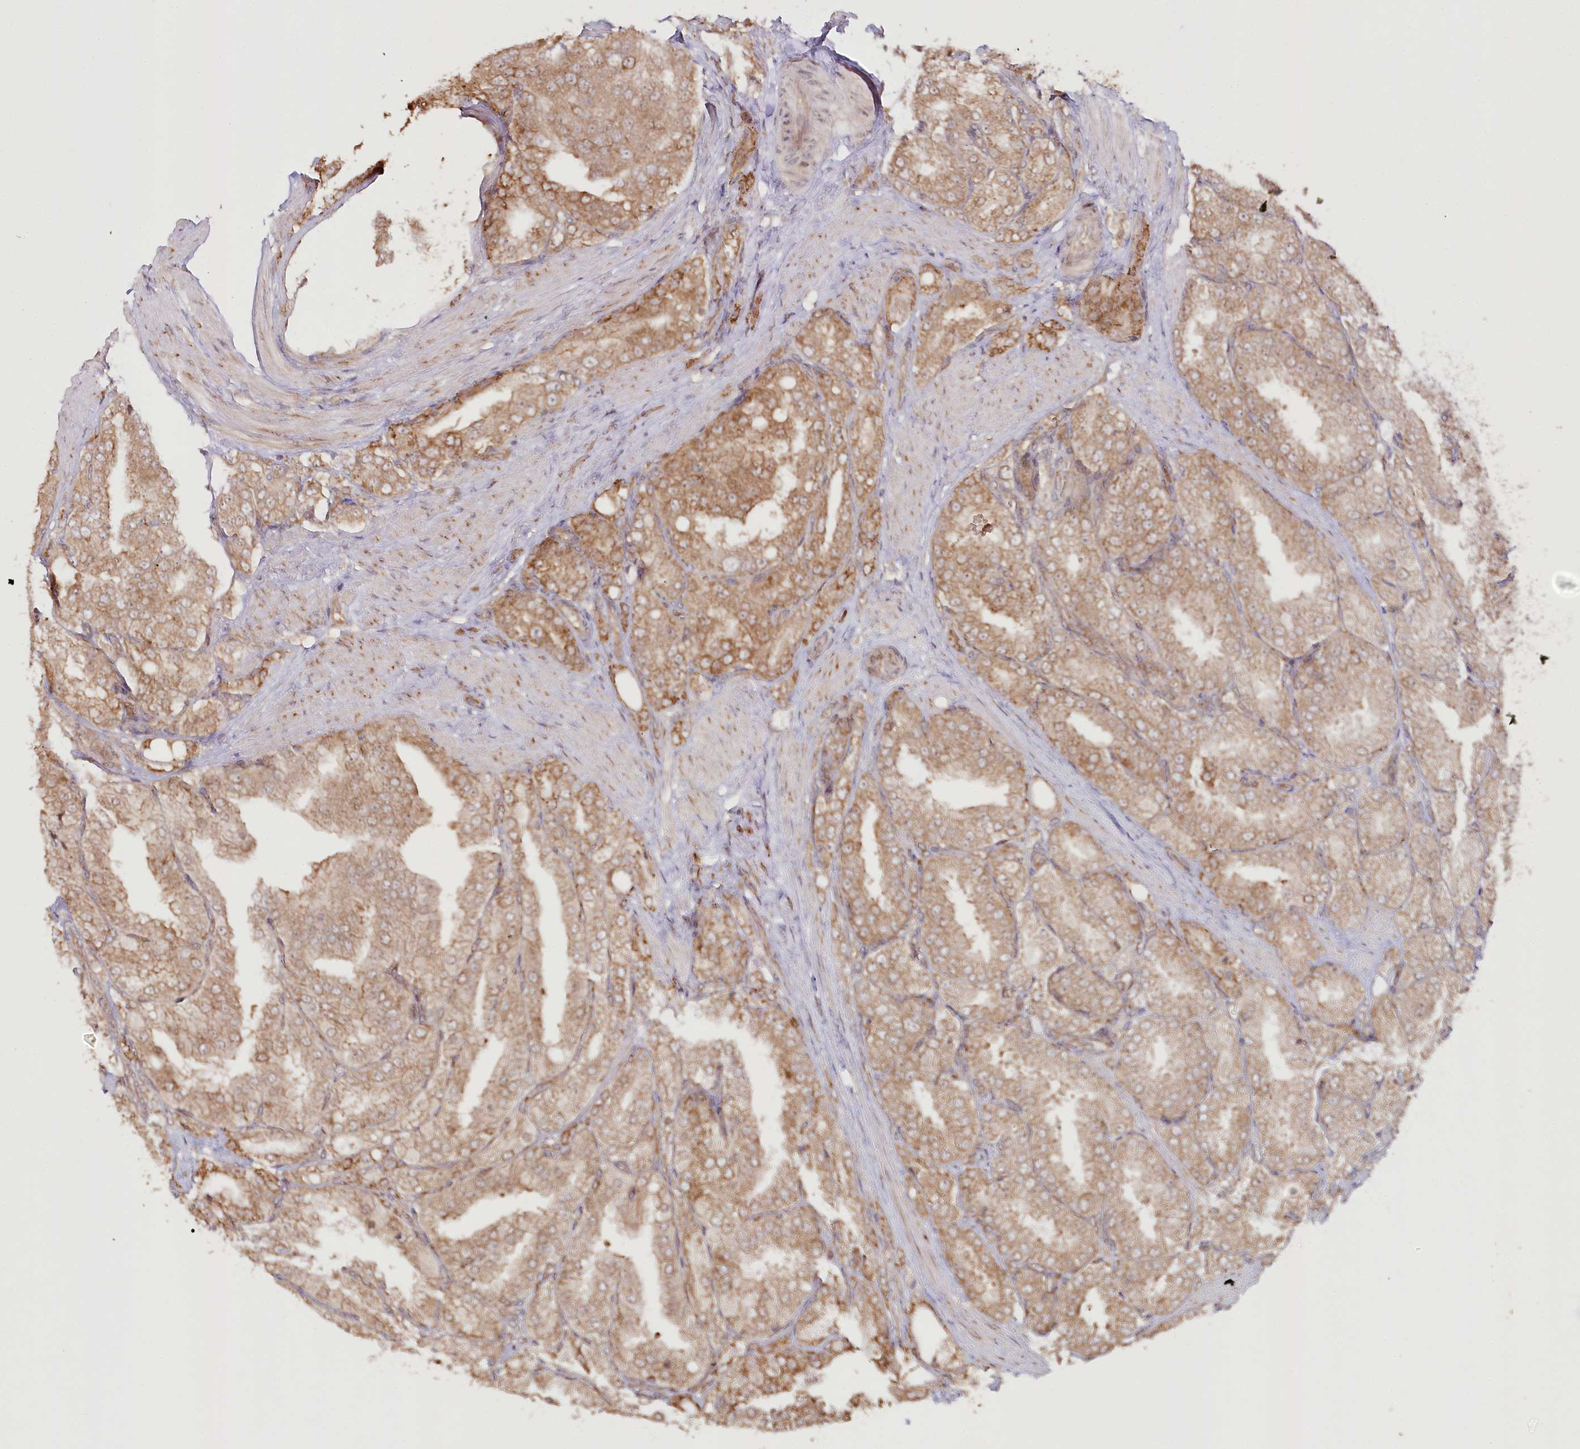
{"staining": {"intensity": "moderate", "quantity": ">75%", "location": "cytoplasmic/membranous"}, "tissue": "prostate cancer", "cell_type": "Tumor cells", "image_type": "cancer", "snomed": [{"axis": "morphology", "description": "Adenocarcinoma, High grade"}, {"axis": "topography", "description": "Prostate"}], "caption": "IHC photomicrograph of neoplastic tissue: human prostate cancer (adenocarcinoma (high-grade)) stained using IHC shows medium levels of moderate protein expression localized specifically in the cytoplasmic/membranous of tumor cells, appearing as a cytoplasmic/membranous brown color.", "gene": "OTUD4", "patient": {"sex": "male", "age": 50}}